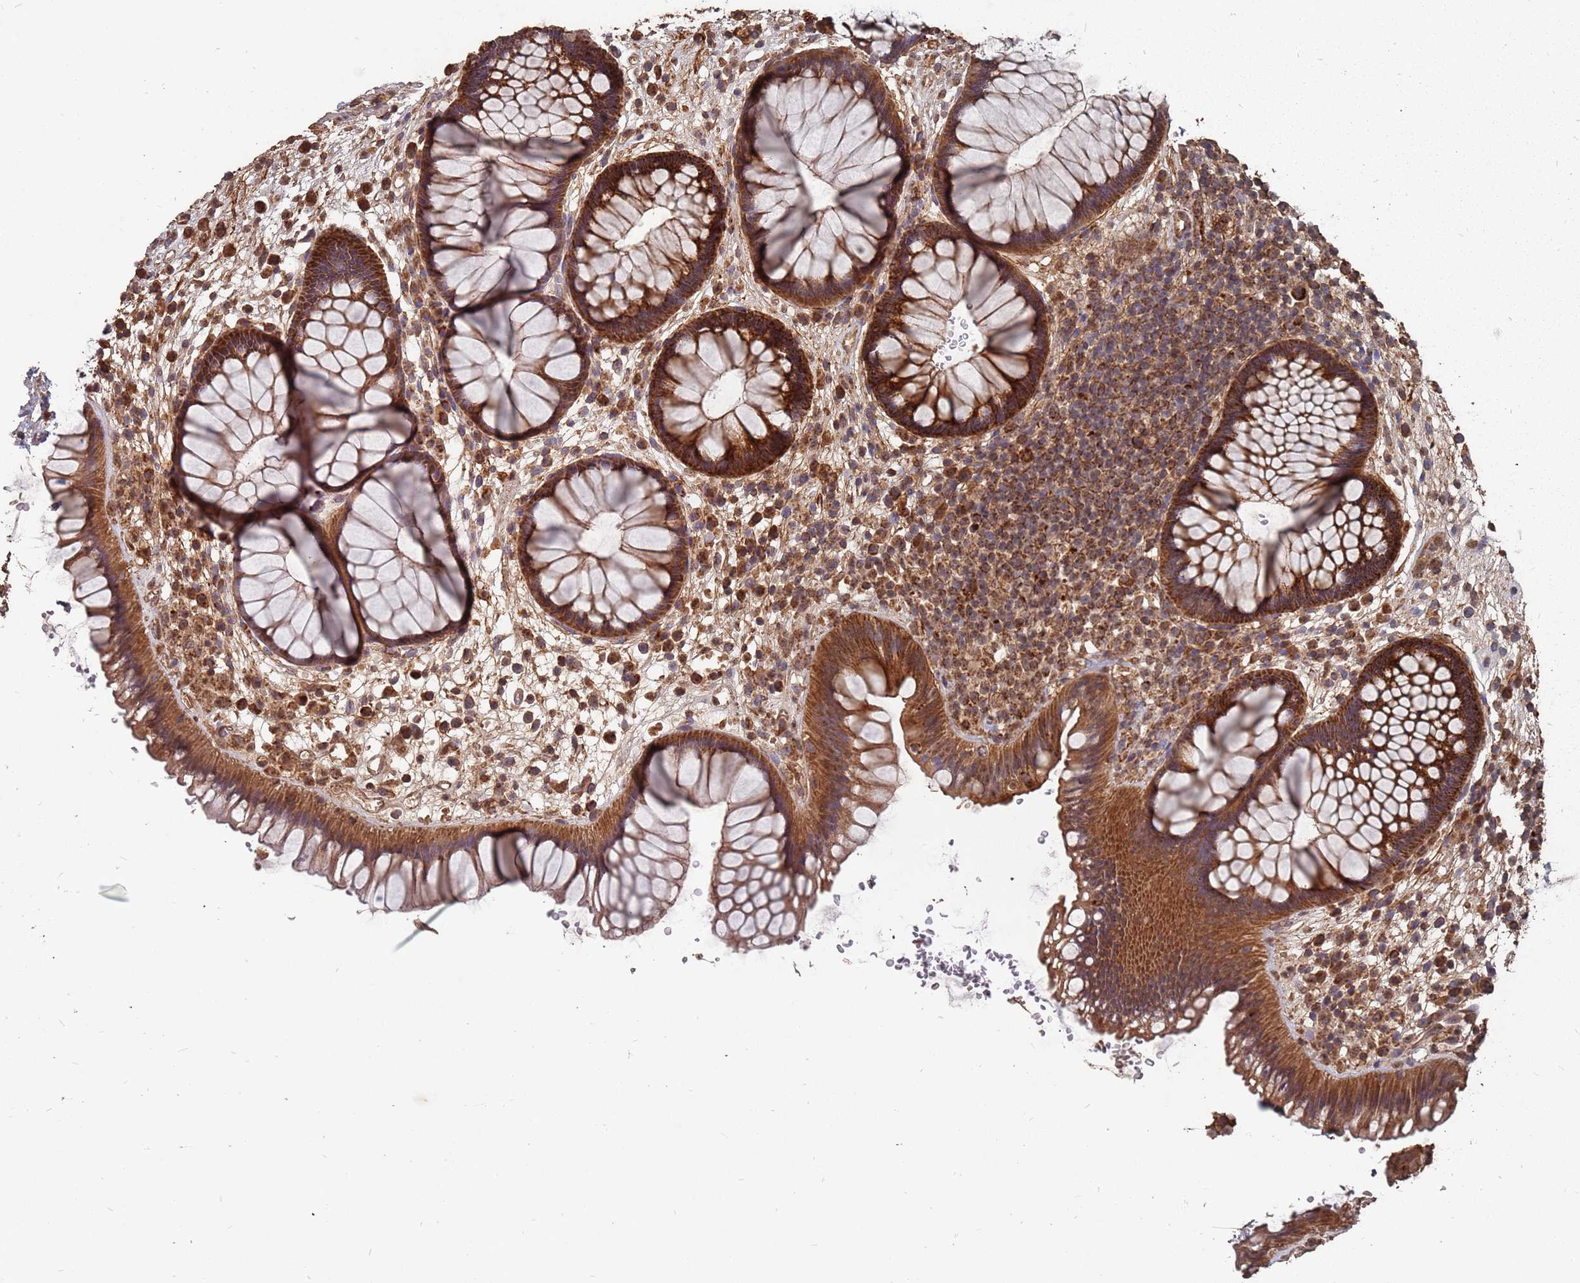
{"staining": {"intensity": "strong", "quantity": ">75%", "location": "cytoplasmic/membranous"}, "tissue": "rectum", "cell_type": "Glandular cells", "image_type": "normal", "snomed": [{"axis": "morphology", "description": "Normal tissue, NOS"}, {"axis": "topography", "description": "Rectum"}], "caption": "IHC photomicrograph of unremarkable rectum: rectum stained using IHC exhibits high levels of strong protein expression localized specifically in the cytoplasmic/membranous of glandular cells, appearing as a cytoplasmic/membranous brown color.", "gene": "PRORP", "patient": {"sex": "male", "age": 51}}